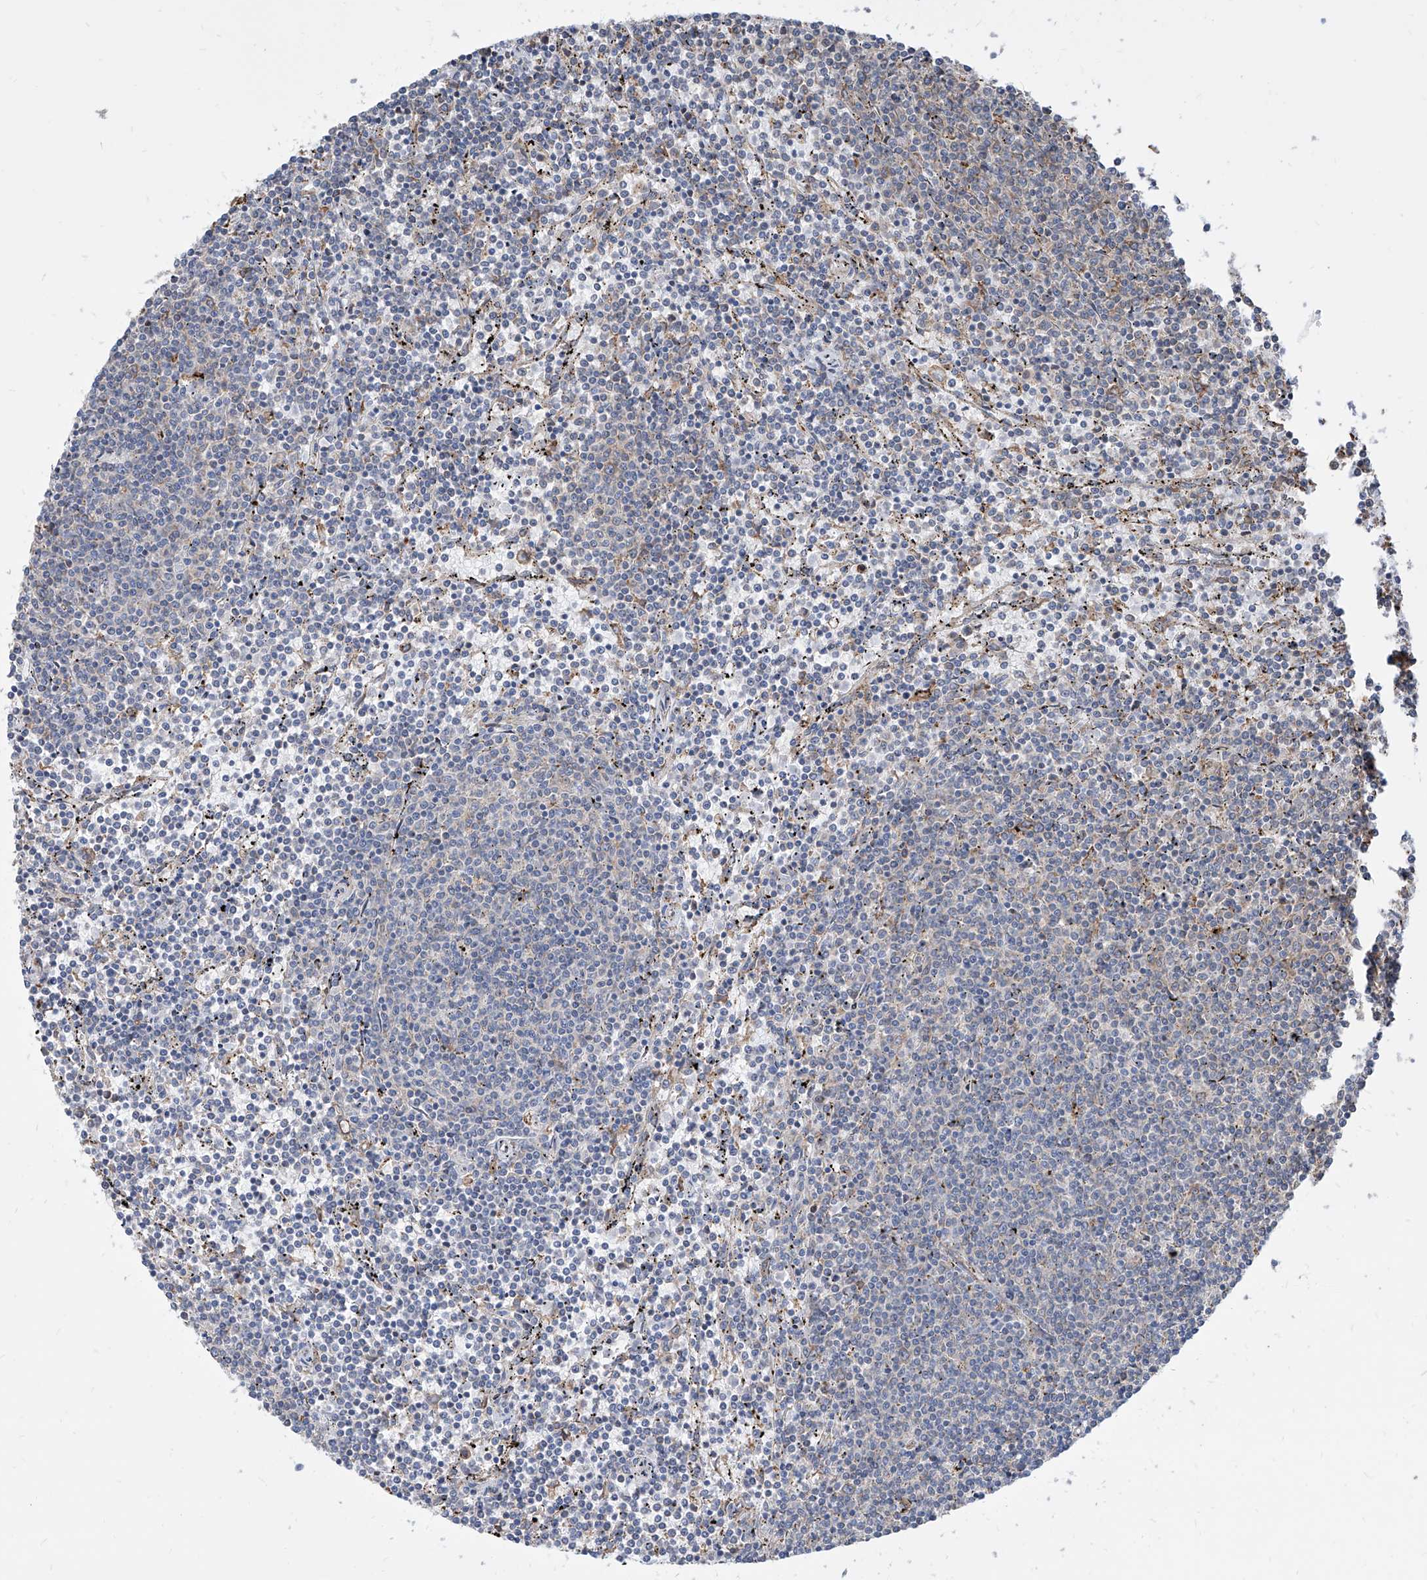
{"staining": {"intensity": "negative", "quantity": "none", "location": "none"}, "tissue": "lymphoma", "cell_type": "Tumor cells", "image_type": "cancer", "snomed": [{"axis": "morphology", "description": "Malignant lymphoma, non-Hodgkin's type, Low grade"}, {"axis": "topography", "description": "Spleen"}], "caption": "This is an immunohistochemistry histopathology image of human low-grade malignant lymphoma, non-Hodgkin's type. There is no positivity in tumor cells.", "gene": "FAM83B", "patient": {"sex": "female", "age": 50}}